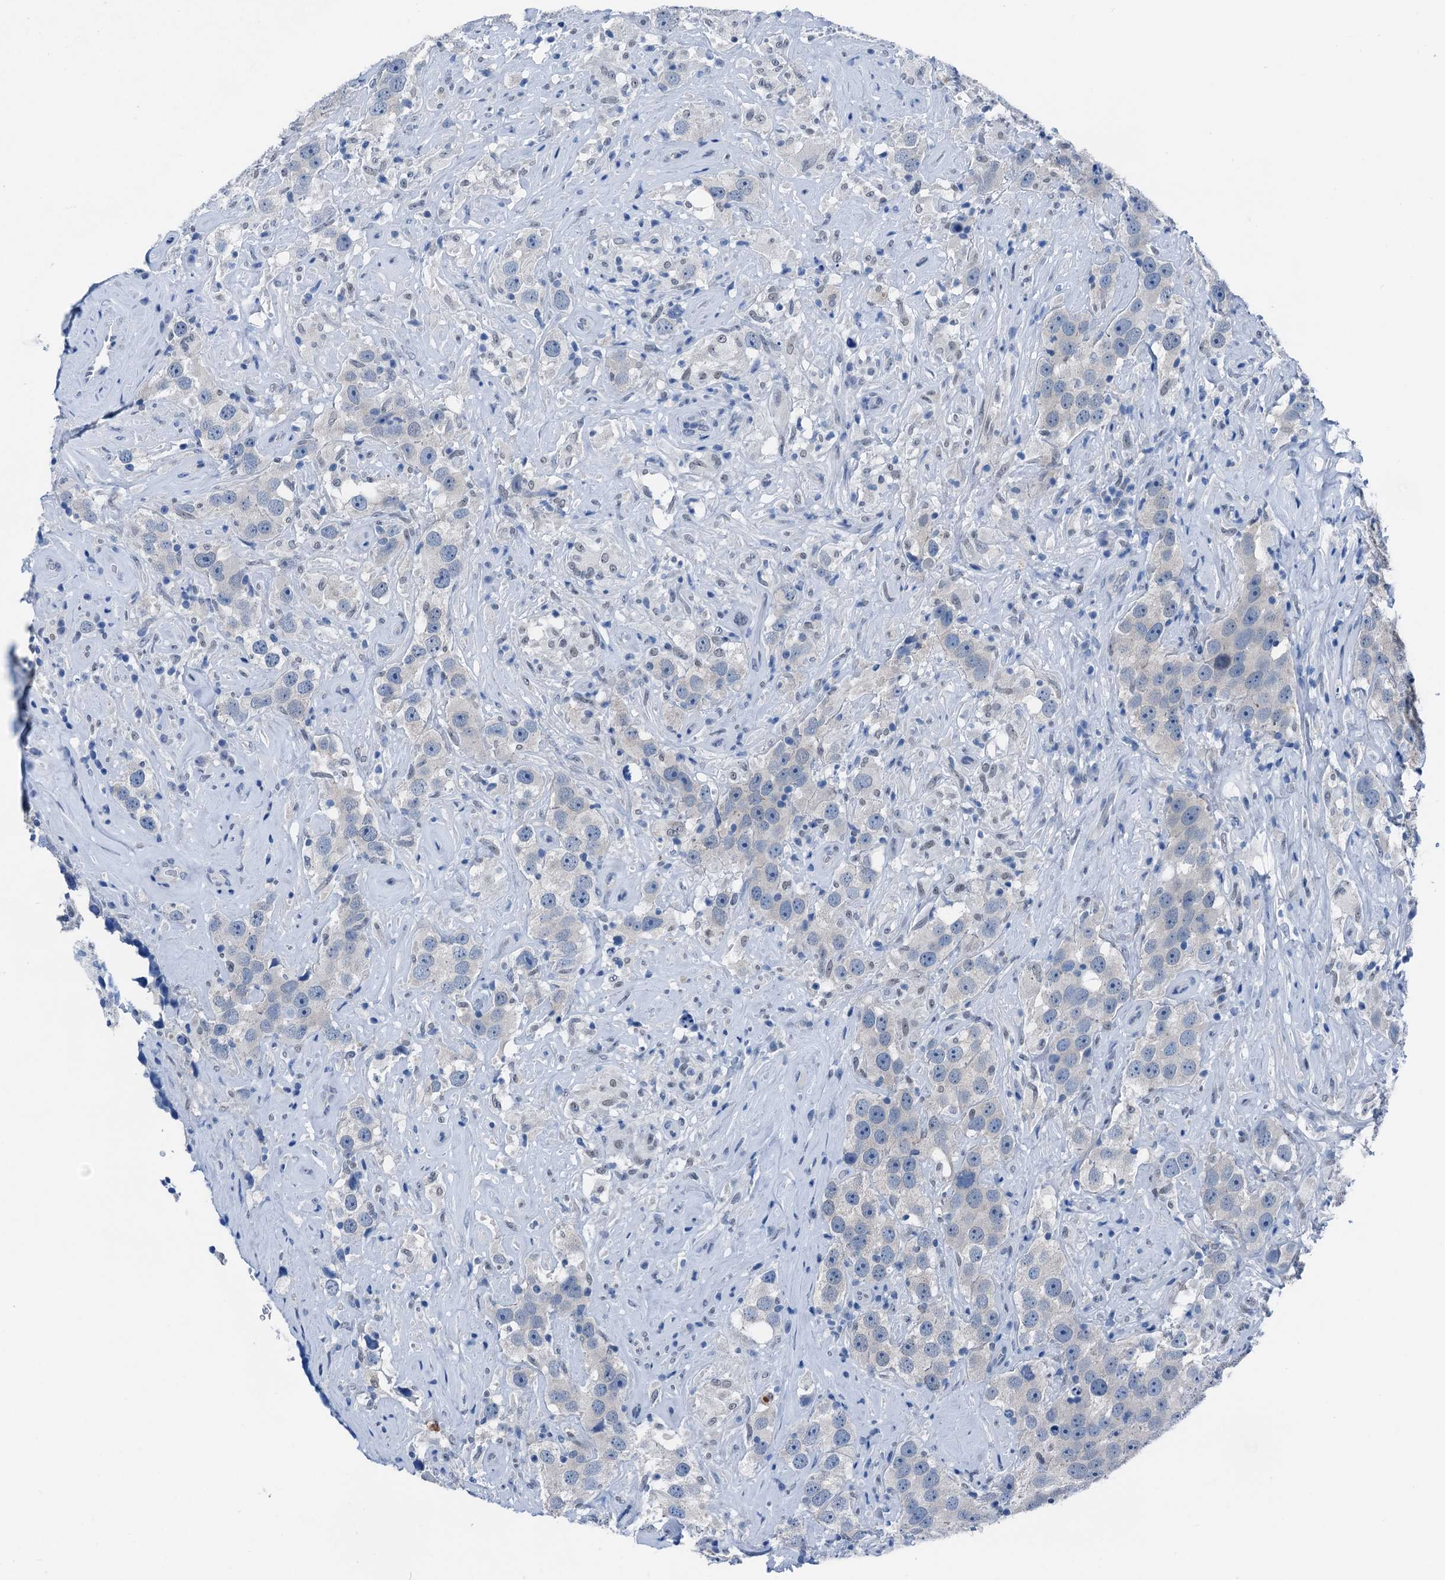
{"staining": {"intensity": "negative", "quantity": "none", "location": "none"}, "tissue": "testis cancer", "cell_type": "Tumor cells", "image_type": "cancer", "snomed": [{"axis": "morphology", "description": "Seminoma, NOS"}, {"axis": "topography", "description": "Testis"}], "caption": "DAB (3,3'-diaminobenzidine) immunohistochemical staining of human testis seminoma shows no significant positivity in tumor cells.", "gene": "CBLN3", "patient": {"sex": "male", "age": 49}}